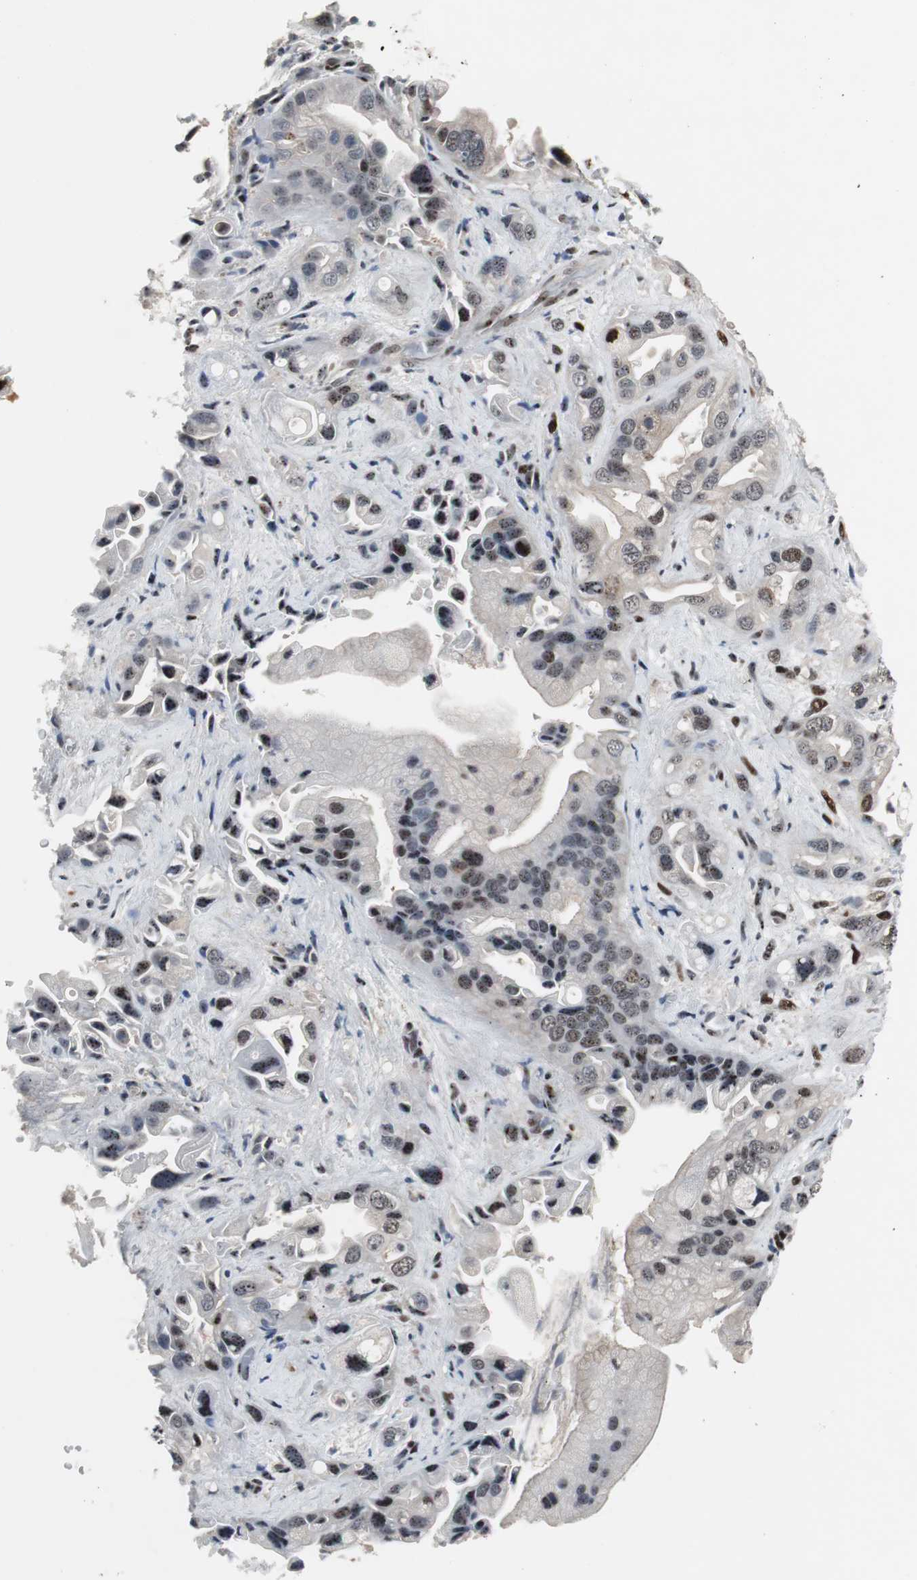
{"staining": {"intensity": "moderate", "quantity": "25%-75%", "location": "nuclear"}, "tissue": "pancreatic cancer", "cell_type": "Tumor cells", "image_type": "cancer", "snomed": [{"axis": "morphology", "description": "Adenocarcinoma, NOS"}, {"axis": "topography", "description": "Pancreas"}], "caption": "Pancreatic cancer (adenocarcinoma) was stained to show a protein in brown. There is medium levels of moderate nuclear positivity in about 25%-75% of tumor cells.", "gene": "GRK2", "patient": {"sex": "female", "age": 77}}